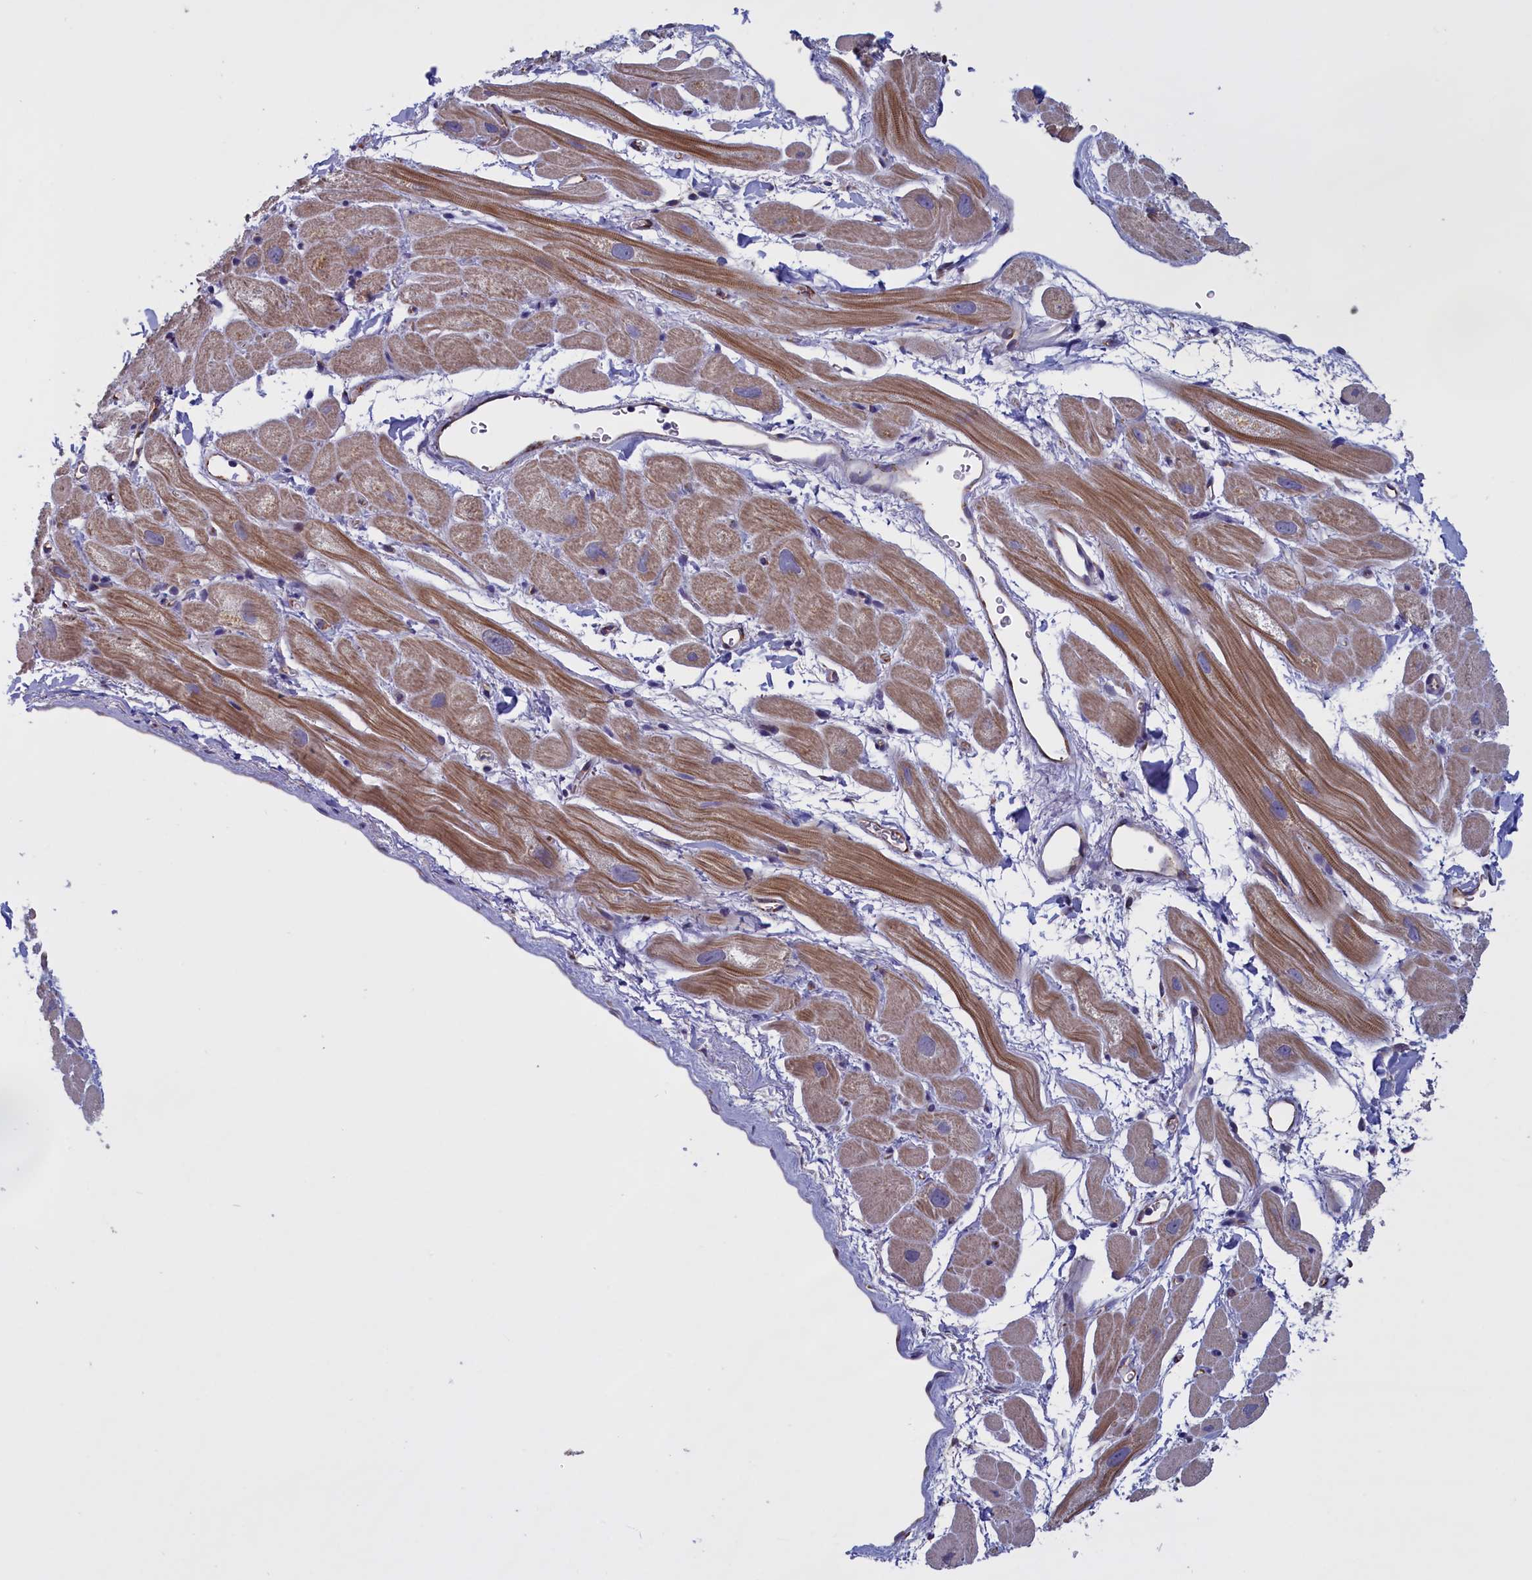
{"staining": {"intensity": "weak", "quantity": "25%-75%", "location": "cytoplasmic/membranous"}, "tissue": "heart muscle", "cell_type": "Cardiomyocytes", "image_type": "normal", "snomed": [{"axis": "morphology", "description": "Normal tissue, NOS"}, {"axis": "topography", "description": "Heart"}], "caption": "The image displays staining of benign heart muscle, revealing weak cytoplasmic/membranous protein positivity (brown color) within cardiomyocytes.", "gene": "COL19A1", "patient": {"sex": "male", "age": 49}}